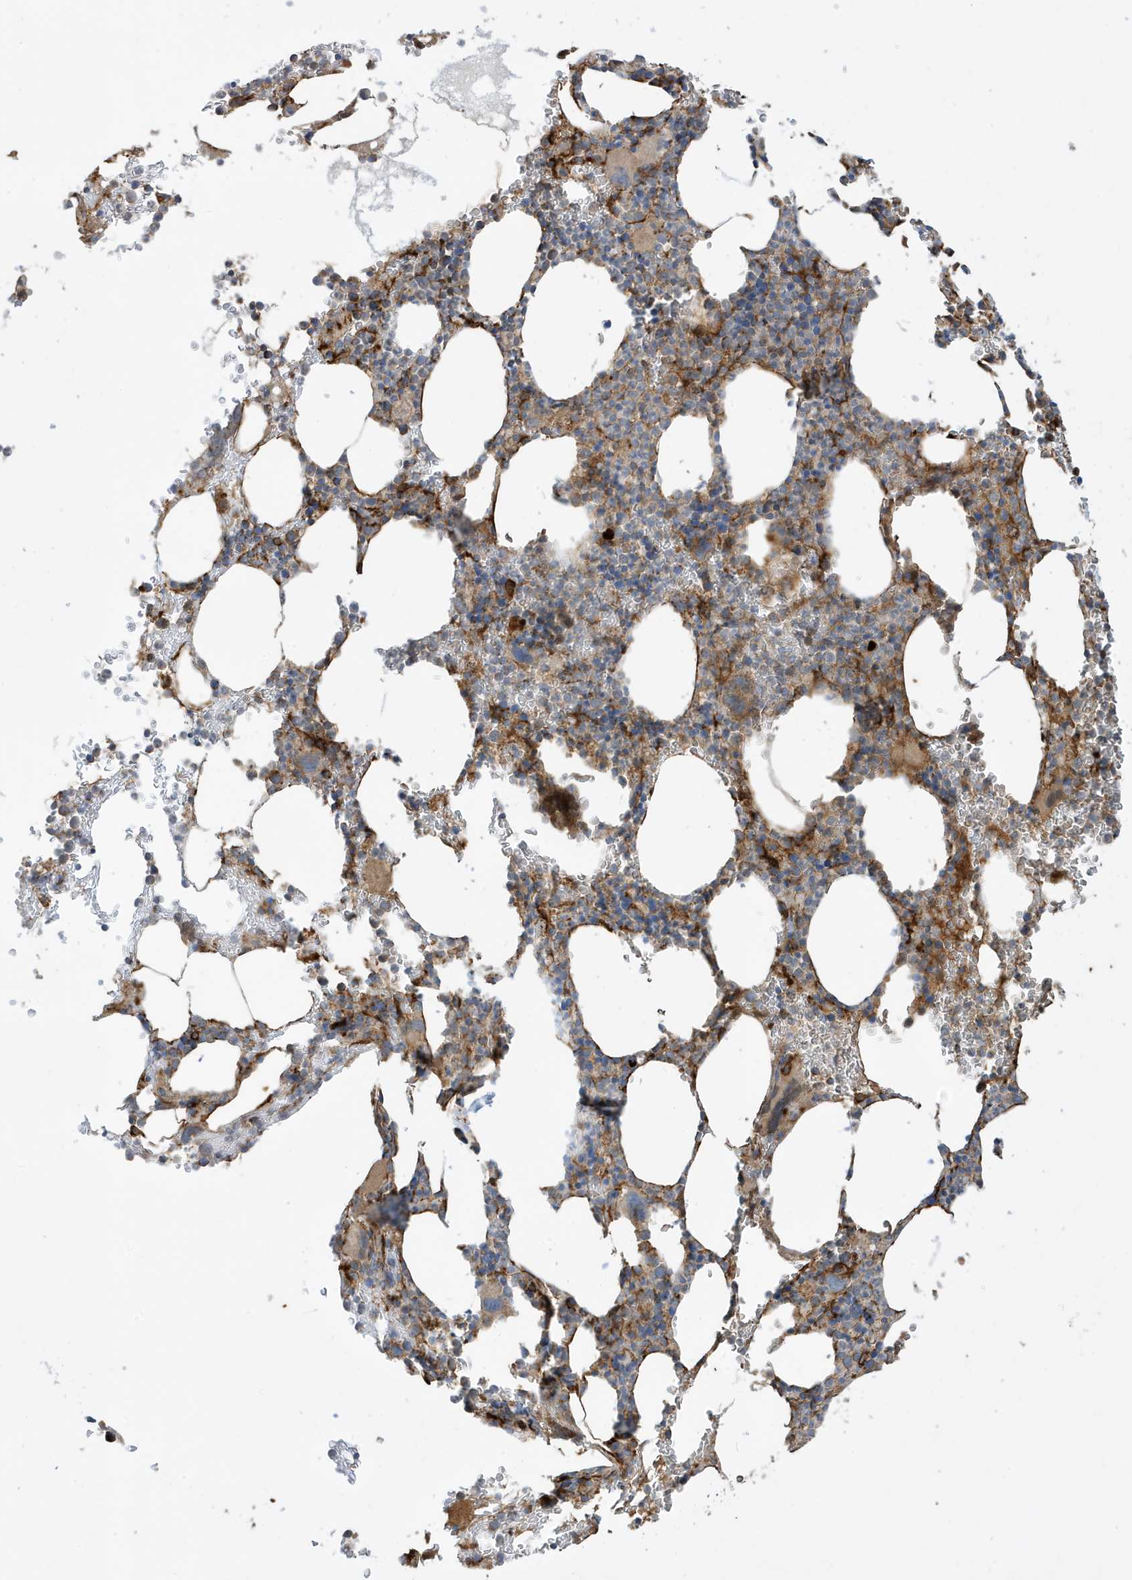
{"staining": {"intensity": "moderate", "quantity": "25%-75%", "location": "cytoplasmic/membranous"}, "tissue": "bone marrow", "cell_type": "Hematopoietic cells", "image_type": "normal", "snomed": [{"axis": "morphology", "description": "Normal tissue, NOS"}, {"axis": "topography", "description": "Bone marrow"}], "caption": "An IHC photomicrograph of normal tissue is shown. Protein staining in brown shows moderate cytoplasmic/membranous positivity in bone marrow within hematopoietic cells. (IHC, brightfield microscopy, high magnification).", "gene": "IFT57", "patient": {"sex": "male"}}